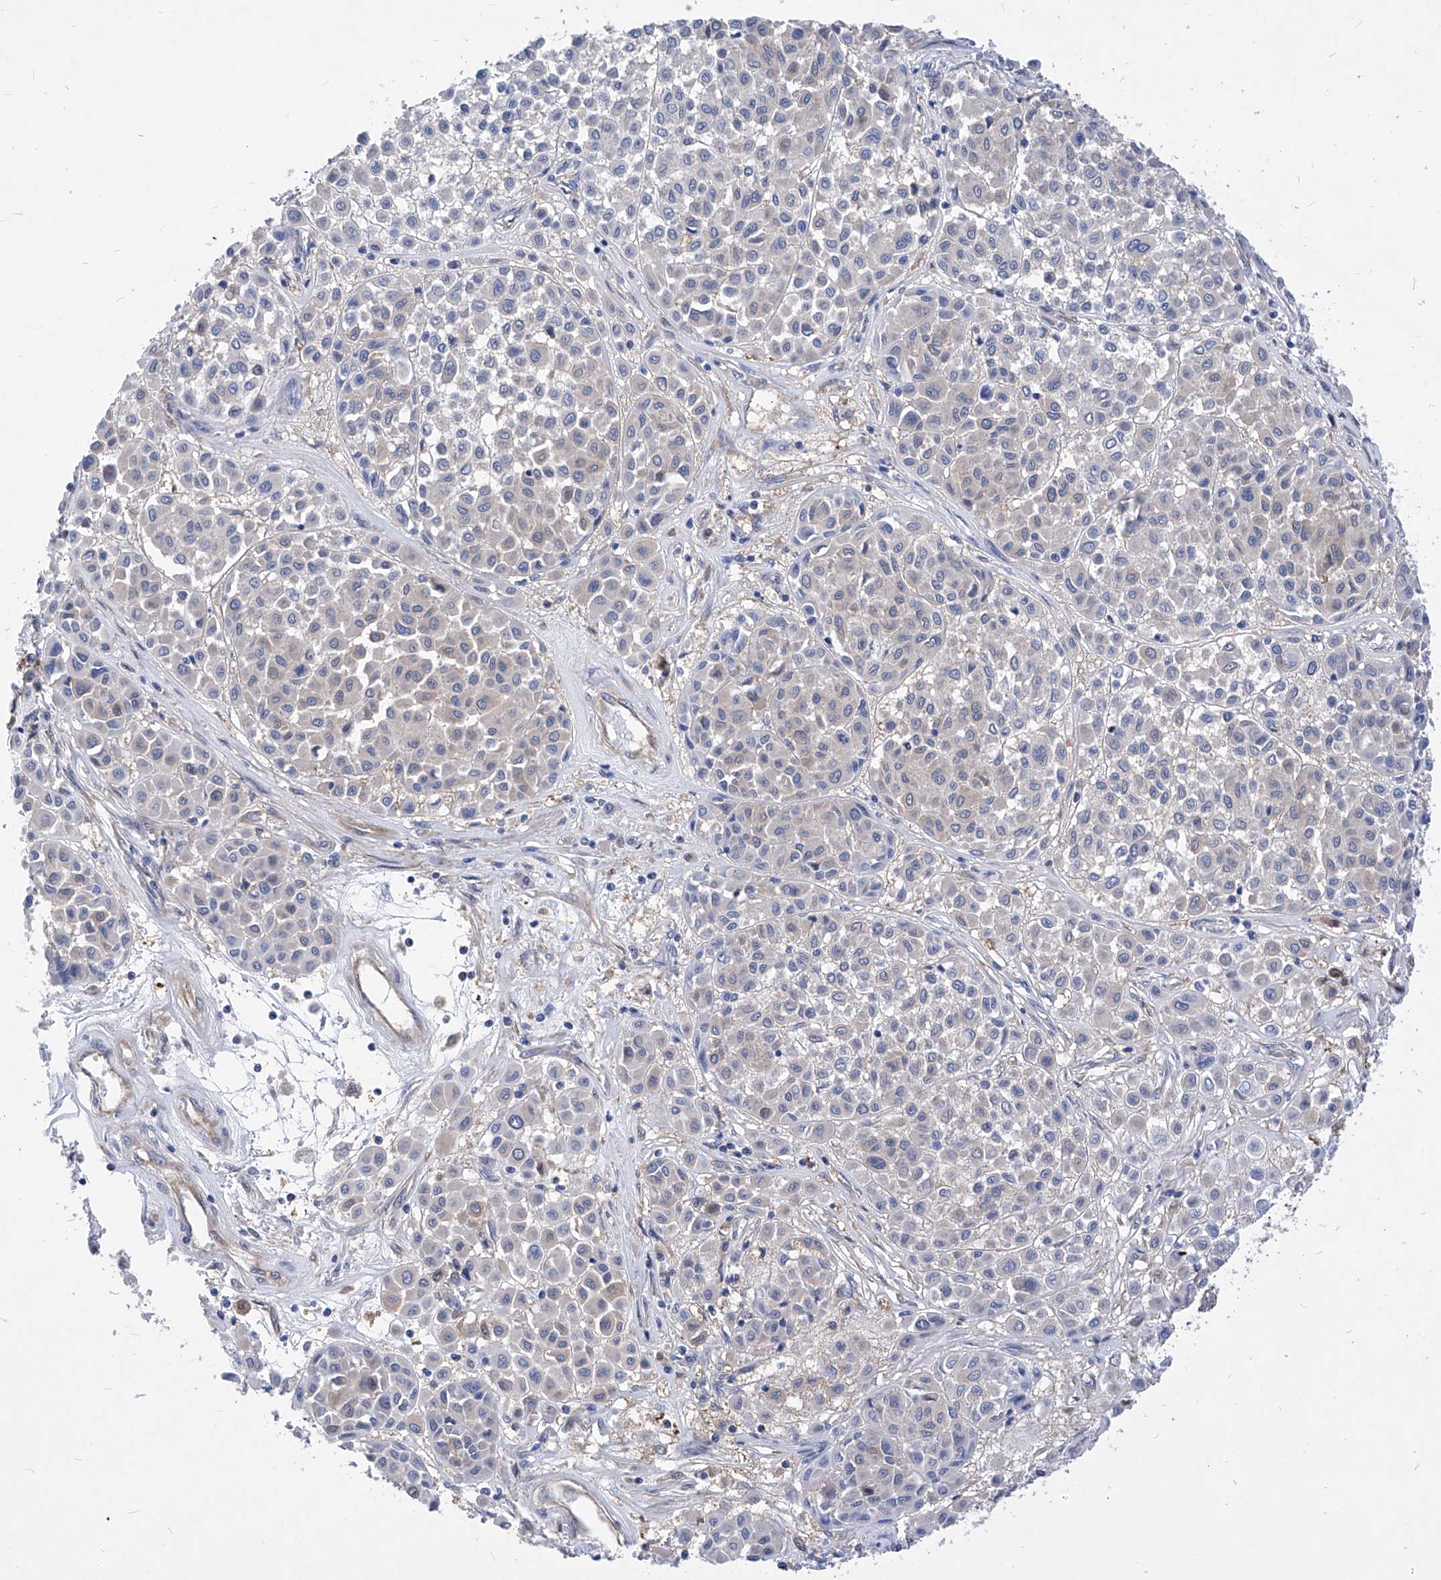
{"staining": {"intensity": "negative", "quantity": "none", "location": "none"}, "tissue": "melanoma", "cell_type": "Tumor cells", "image_type": "cancer", "snomed": [{"axis": "morphology", "description": "Malignant melanoma, Metastatic site"}, {"axis": "topography", "description": "Soft tissue"}], "caption": "DAB (3,3'-diaminobenzidine) immunohistochemical staining of human malignant melanoma (metastatic site) exhibits no significant positivity in tumor cells.", "gene": "XPNPEP1", "patient": {"sex": "male", "age": 41}}